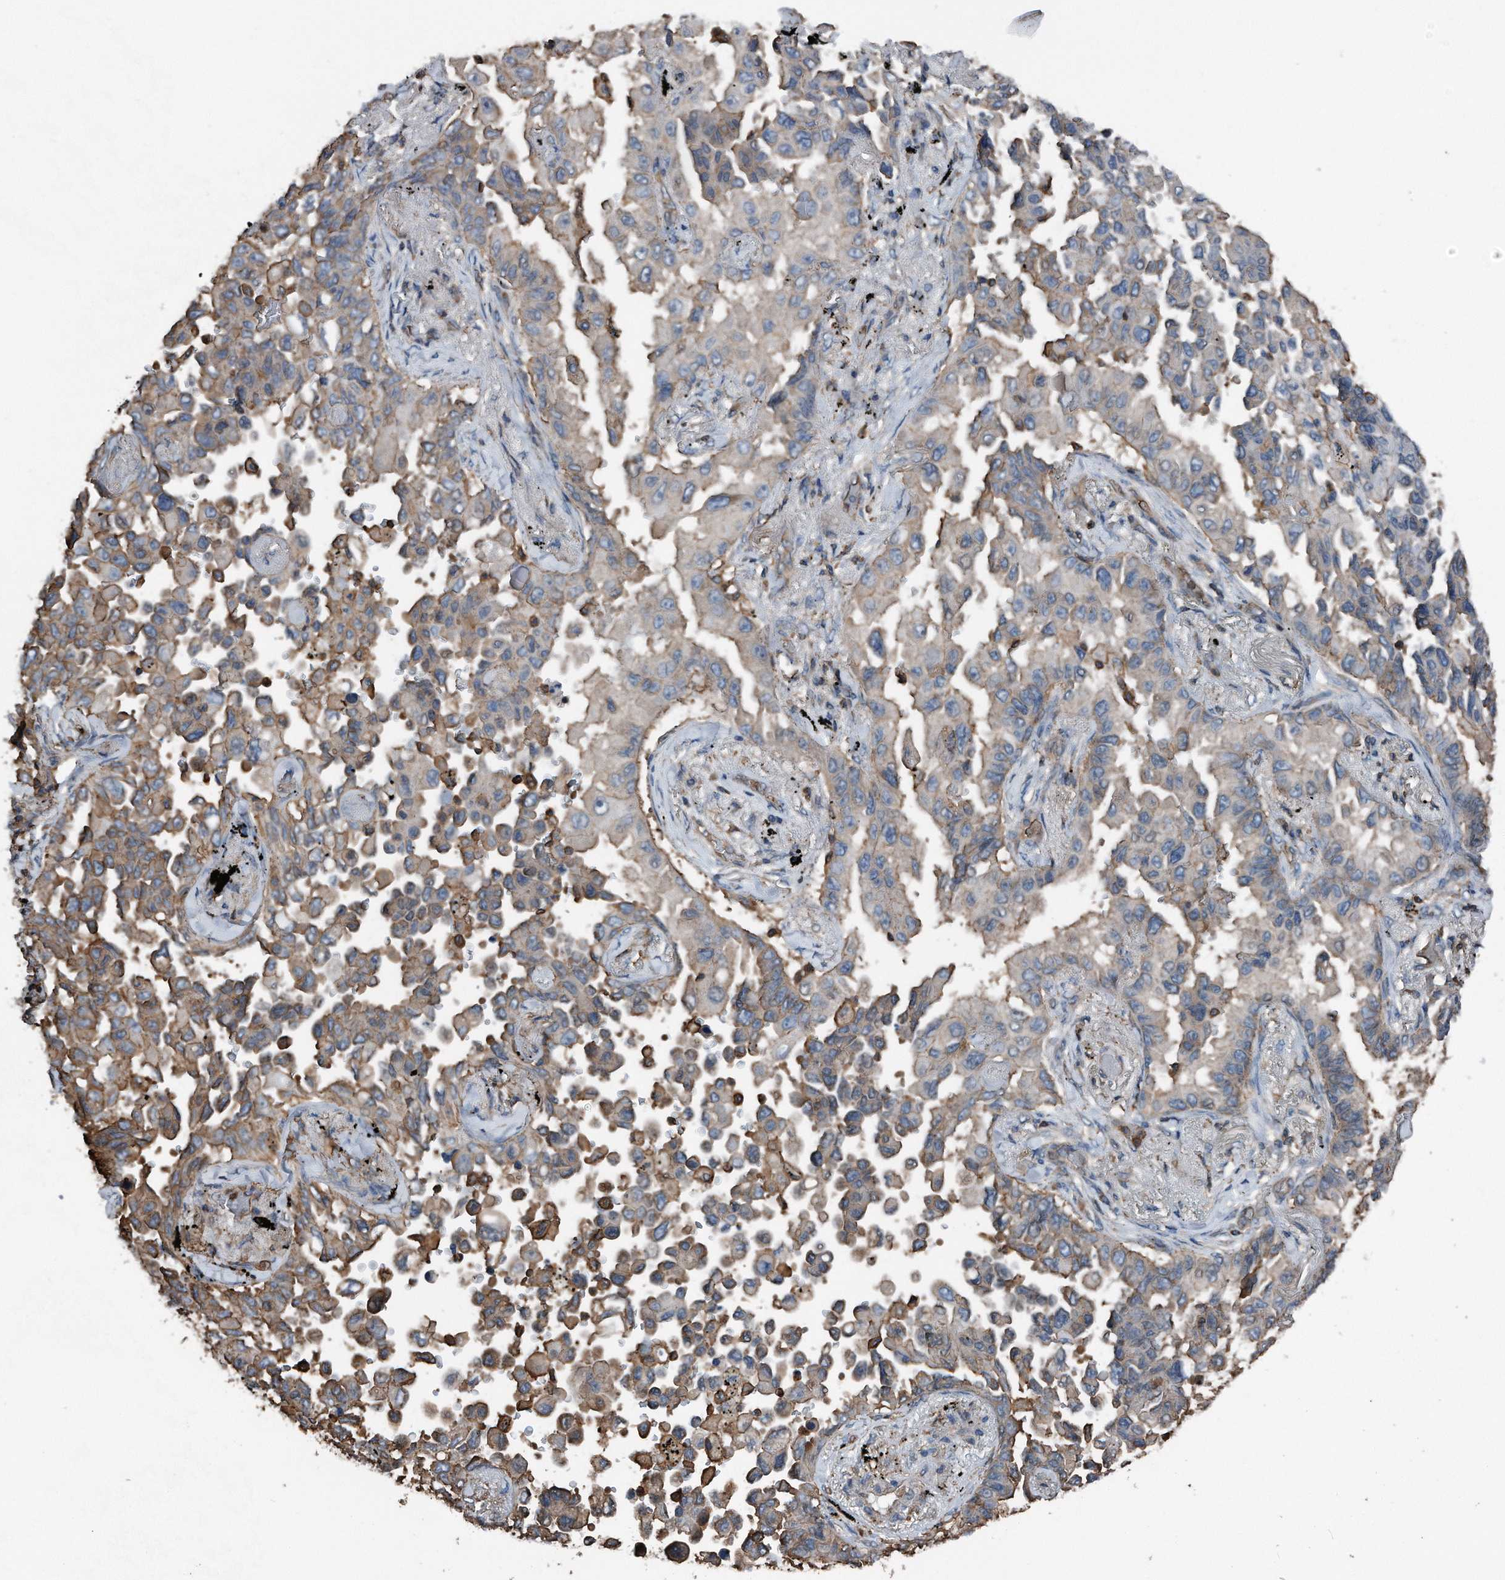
{"staining": {"intensity": "moderate", "quantity": ">75%", "location": "cytoplasmic/membranous"}, "tissue": "lung cancer", "cell_type": "Tumor cells", "image_type": "cancer", "snomed": [{"axis": "morphology", "description": "Adenocarcinoma, NOS"}, {"axis": "topography", "description": "Lung"}], "caption": "DAB (3,3'-diaminobenzidine) immunohistochemical staining of human lung cancer (adenocarcinoma) reveals moderate cytoplasmic/membranous protein staining in approximately >75% of tumor cells.", "gene": "RSPO3", "patient": {"sex": "female", "age": 67}}